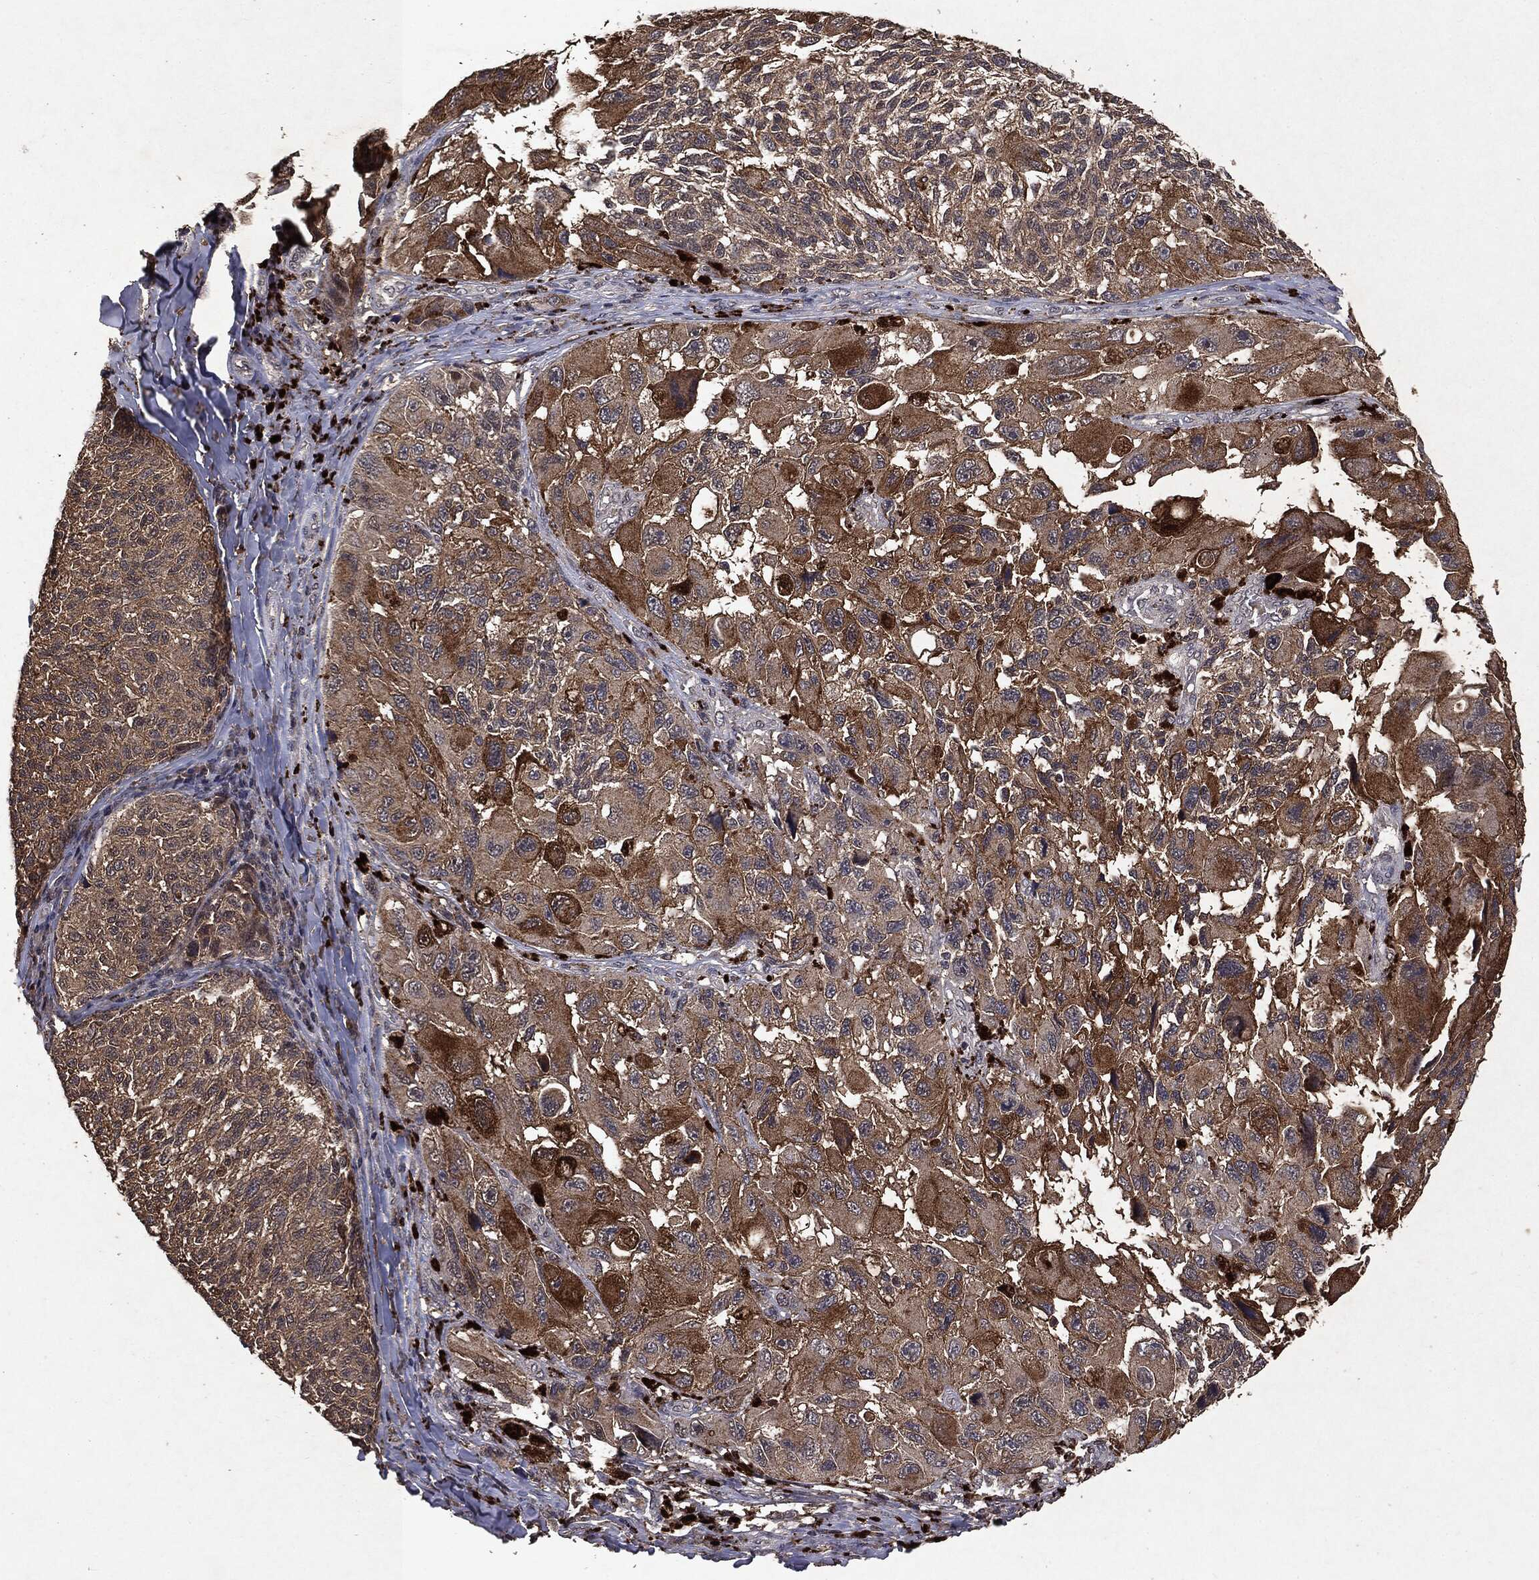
{"staining": {"intensity": "moderate", "quantity": ">75%", "location": "cytoplasmic/membranous"}, "tissue": "melanoma", "cell_type": "Tumor cells", "image_type": "cancer", "snomed": [{"axis": "morphology", "description": "Malignant melanoma, NOS"}, {"axis": "topography", "description": "Skin"}], "caption": "This histopathology image displays melanoma stained with IHC to label a protein in brown. The cytoplasmic/membranous of tumor cells show moderate positivity for the protein. Nuclei are counter-stained blue.", "gene": "MTOR", "patient": {"sex": "female", "age": 73}}